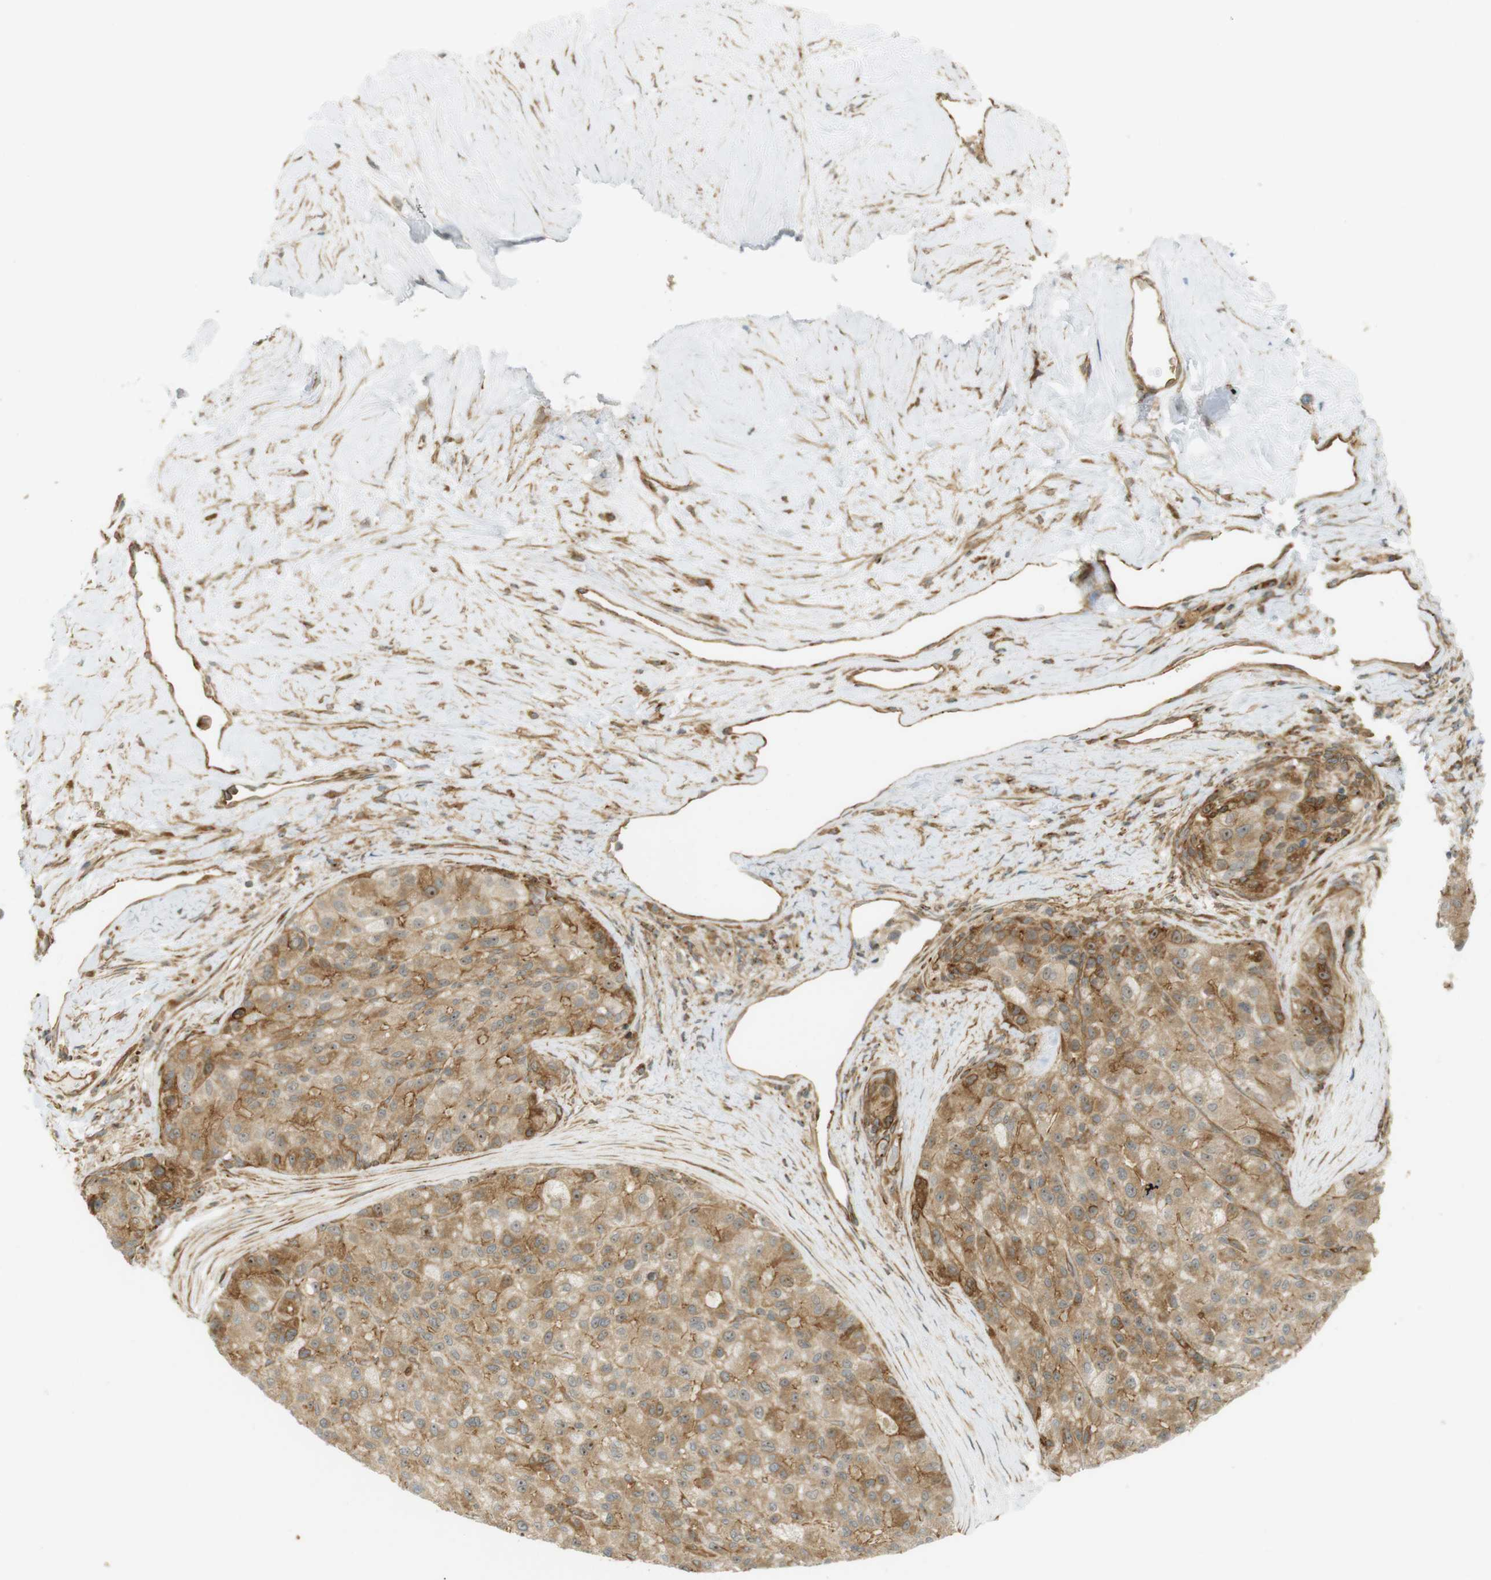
{"staining": {"intensity": "moderate", "quantity": ">75%", "location": "cytoplasmic/membranous,nuclear"}, "tissue": "liver cancer", "cell_type": "Tumor cells", "image_type": "cancer", "snomed": [{"axis": "morphology", "description": "Carcinoma, Hepatocellular, NOS"}, {"axis": "topography", "description": "Liver"}], "caption": "A brown stain labels moderate cytoplasmic/membranous and nuclear expression of a protein in human hepatocellular carcinoma (liver) tumor cells. (DAB = brown stain, brightfield microscopy at high magnification).", "gene": "PA2G4", "patient": {"sex": "male", "age": 80}}